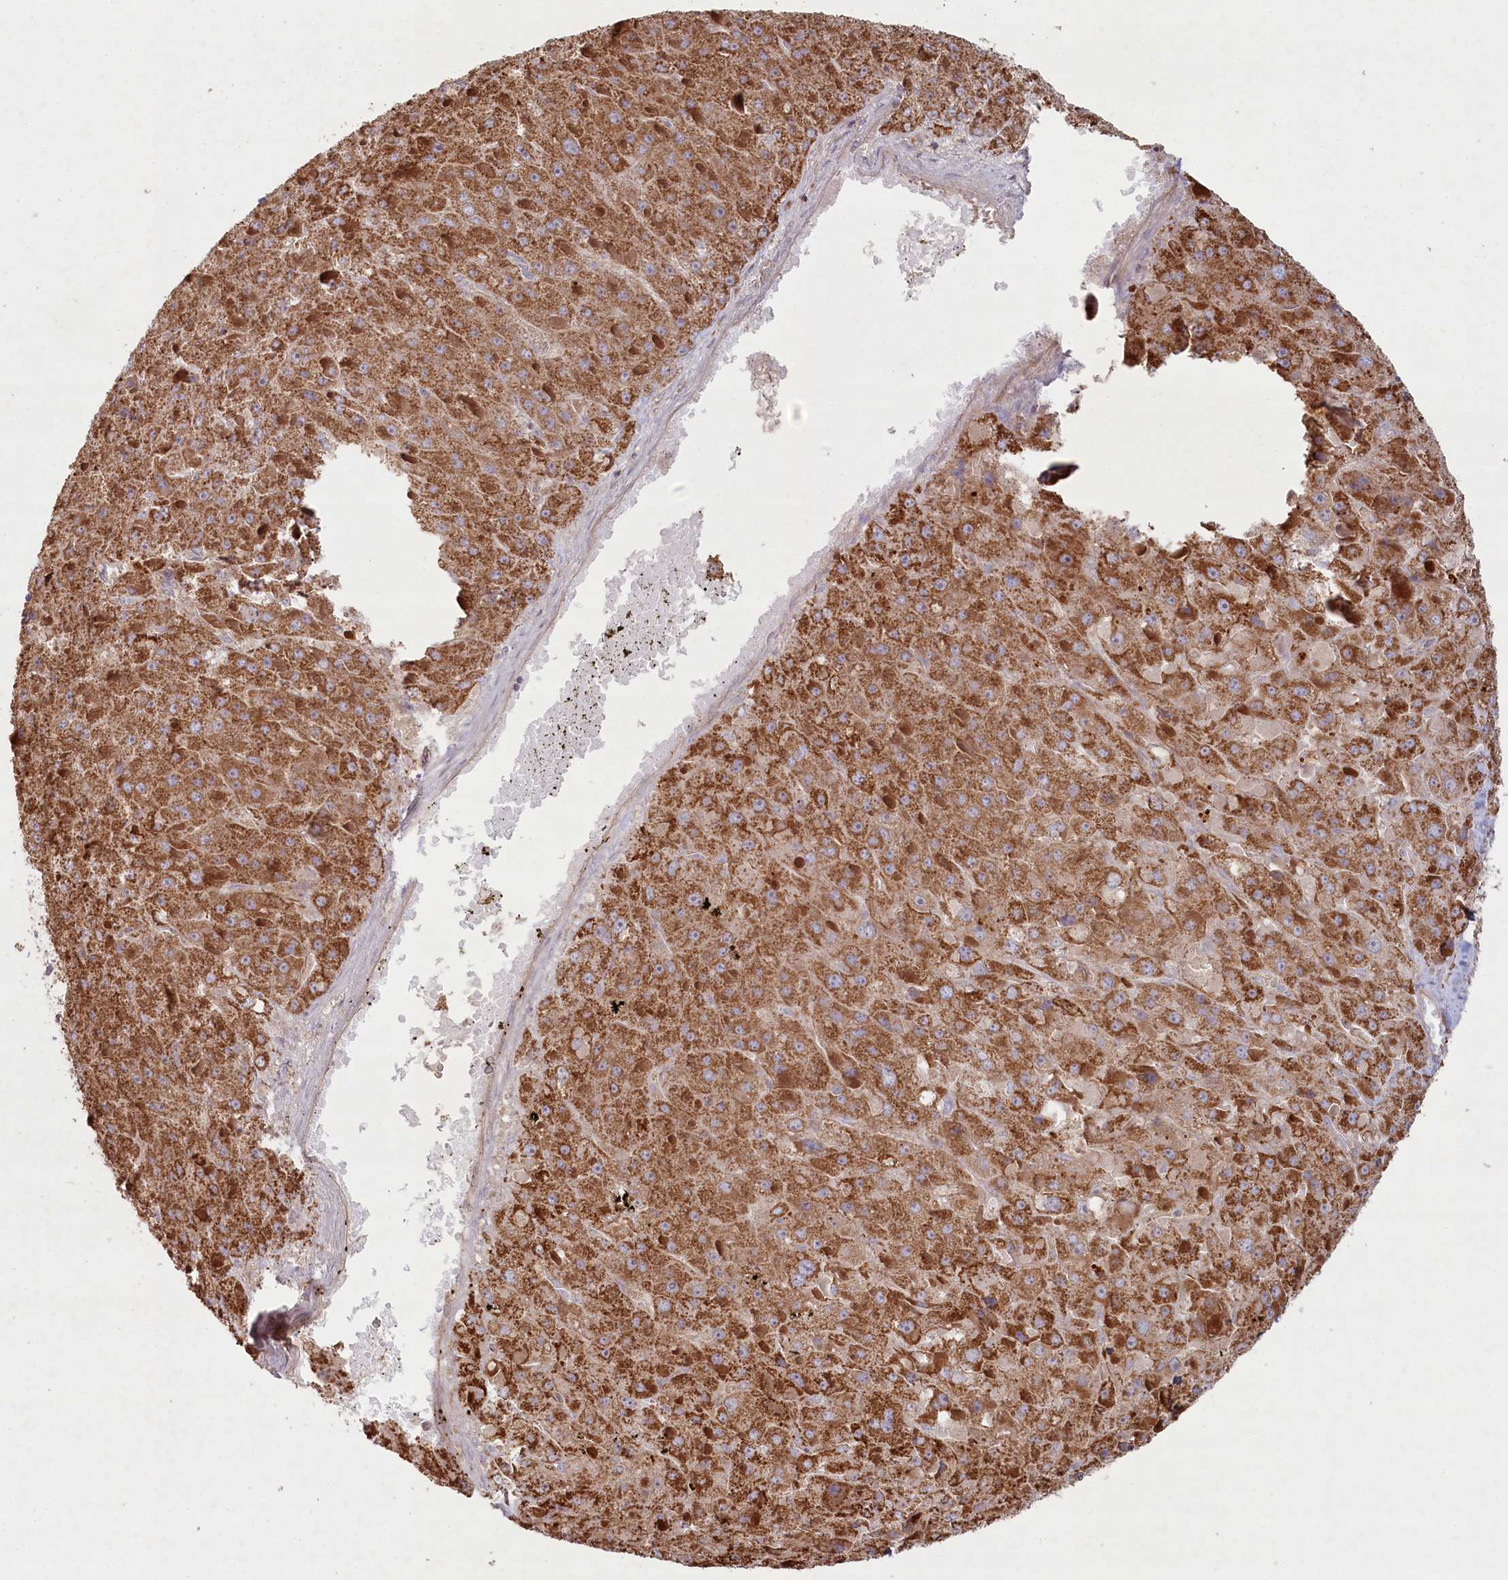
{"staining": {"intensity": "strong", "quantity": ">75%", "location": "cytoplasmic/membranous"}, "tissue": "liver cancer", "cell_type": "Tumor cells", "image_type": "cancer", "snomed": [{"axis": "morphology", "description": "Carcinoma, Hepatocellular, NOS"}, {"axis": "topography", "description": "Liver"}], "caption": "Protein staining shows strong cytoplasmic/membranous staining in approximately >75% of tumor cells in hepatocellular carcinoma (liver). Nuclei are stained in blue.", "gene": "HAL", "patient": {"sex": "female", "age": 73}}